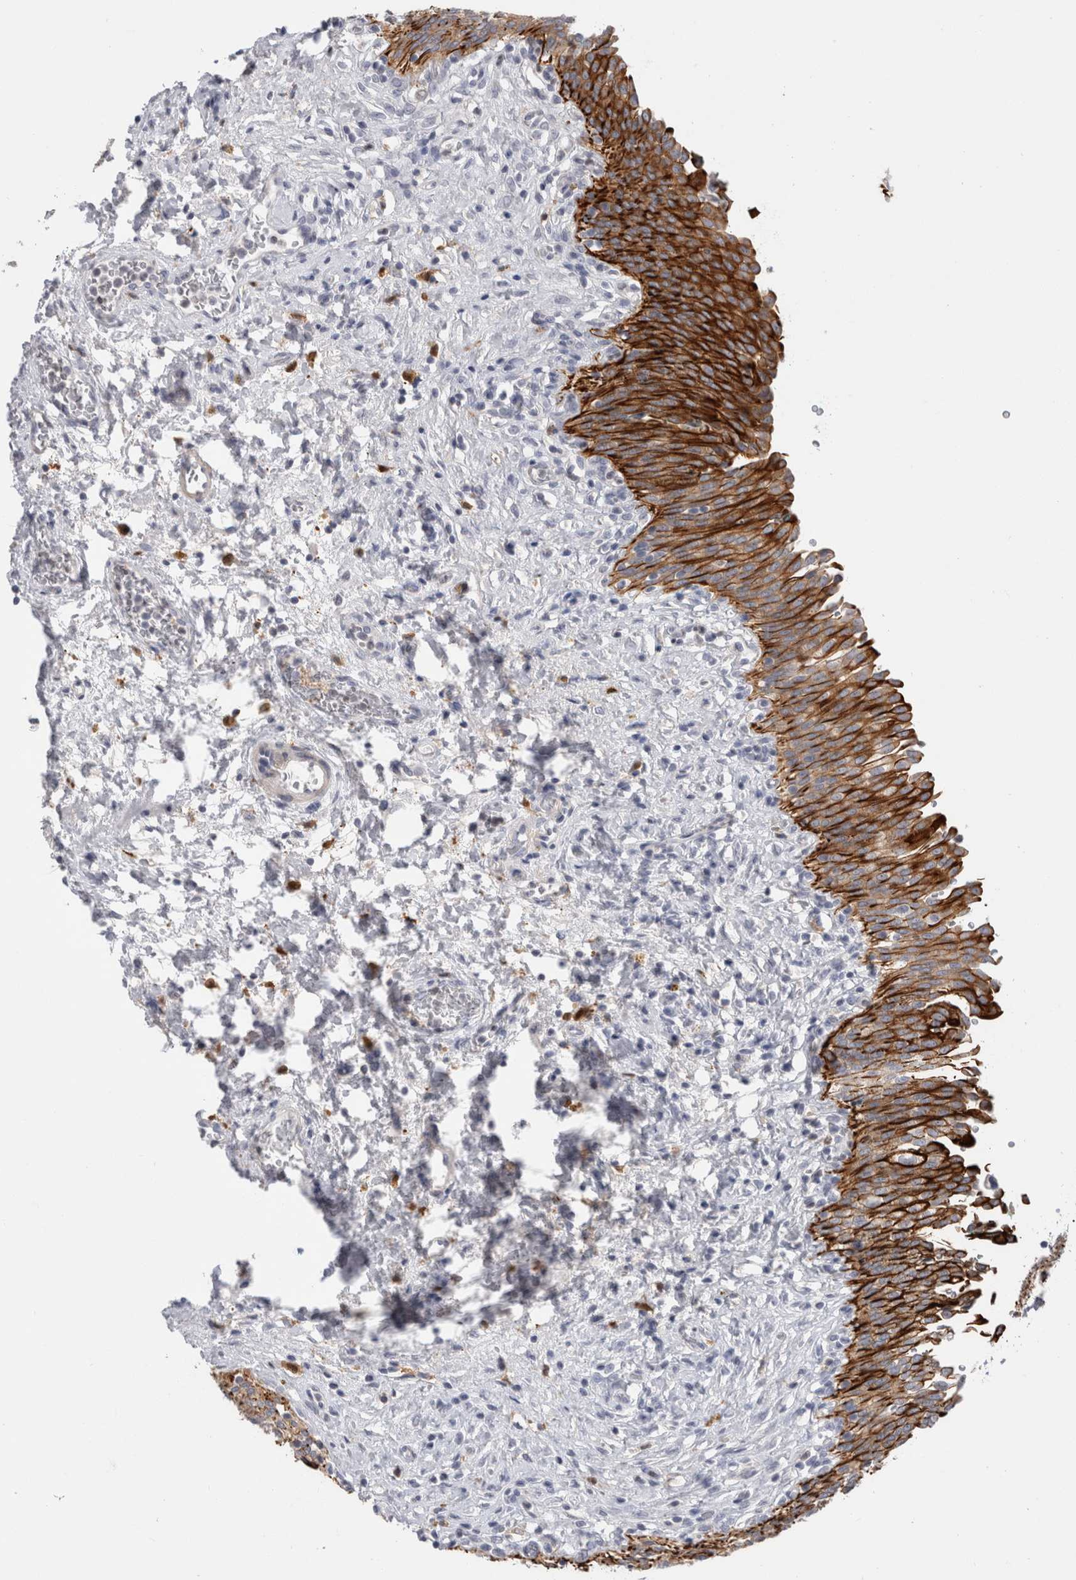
{"staining": {"intensity": "strong", "quantity": ">75%", "location": "cytoplasmic/membranous"}, "tissue": "urinary bladder", "cell_type": "Urothelial cells", "image_type": "normal", "snomed": [{"axis": "morphology", "description": "Urothelial carcinoma, High grade"}, {"axis": "topography", "description": "Urinary bladder"}], "caption": "High-magnification brightfield microscopy of normal urinary bladder stained with DAB (brown) and counterstained with hematoxylin (blue). urothelial cells exhibit strong cytoplasmic/membranous expression is identified in about>75% of cells. (Brightfield microscopy of DAB IHC at high magnification).", "gene": "SLC20A2", "patient": {"sex": "male", "age": 46}}